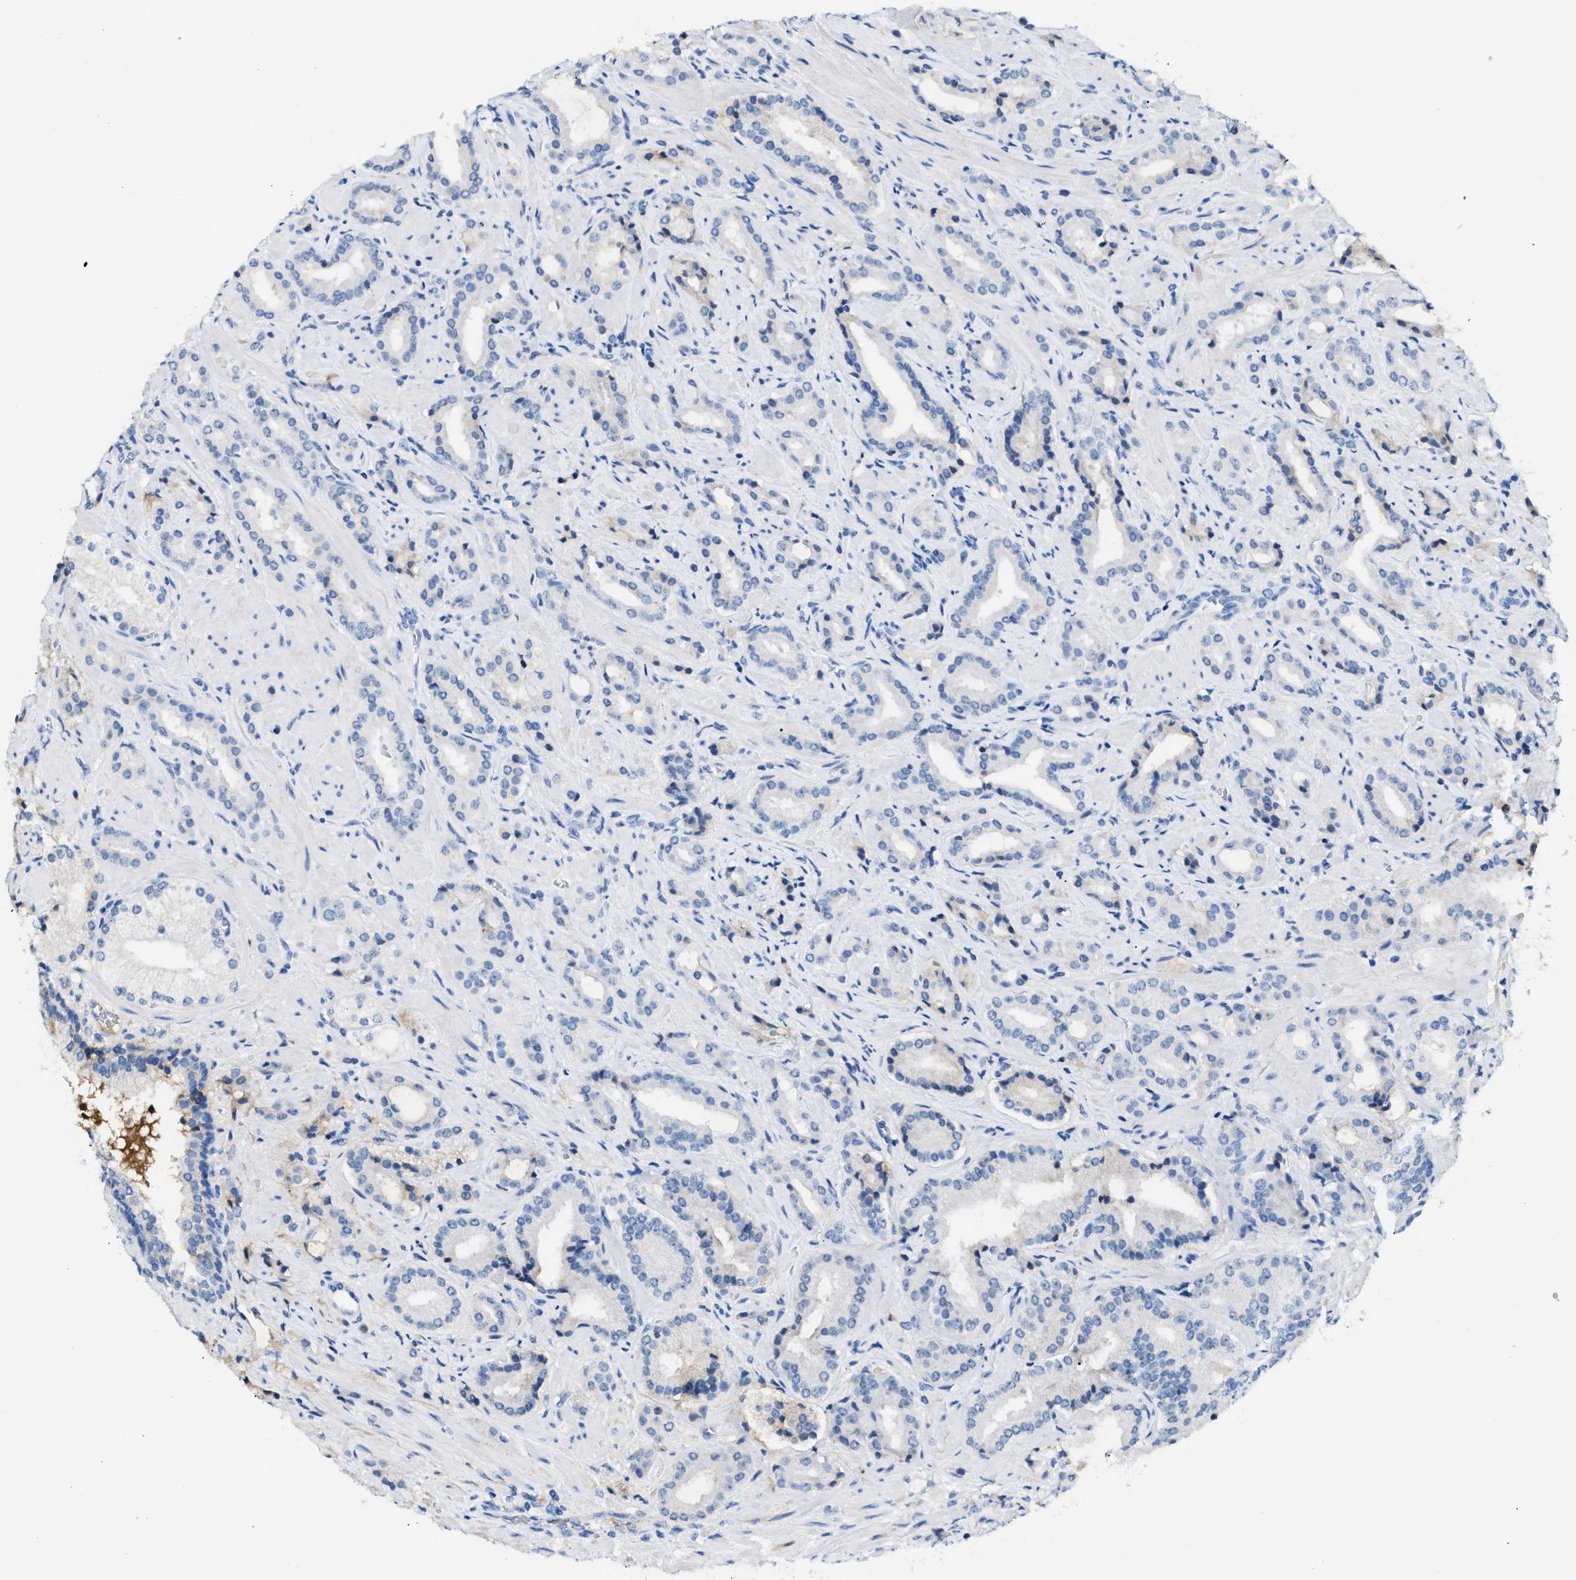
{"staining": {"intensity": "negative", "quantity": "none", "location": "none"}, "tissue": "prostate cancer", "cell_type": "Tumor cells", "image_type": "cancer", "snomed": [{"axis": "morphology", "description": "Adenocarcinoma, High grade"}, {"axis": "topography", "description": "Prostate"}], "caption": "Prostate cancer (adenocarcinoma (high-grade)) was stained to show a protein in brown. There is no significant positivity in tumor cells.", "gene": "CFI", "patient": {"sex": "male", "age": 64}}